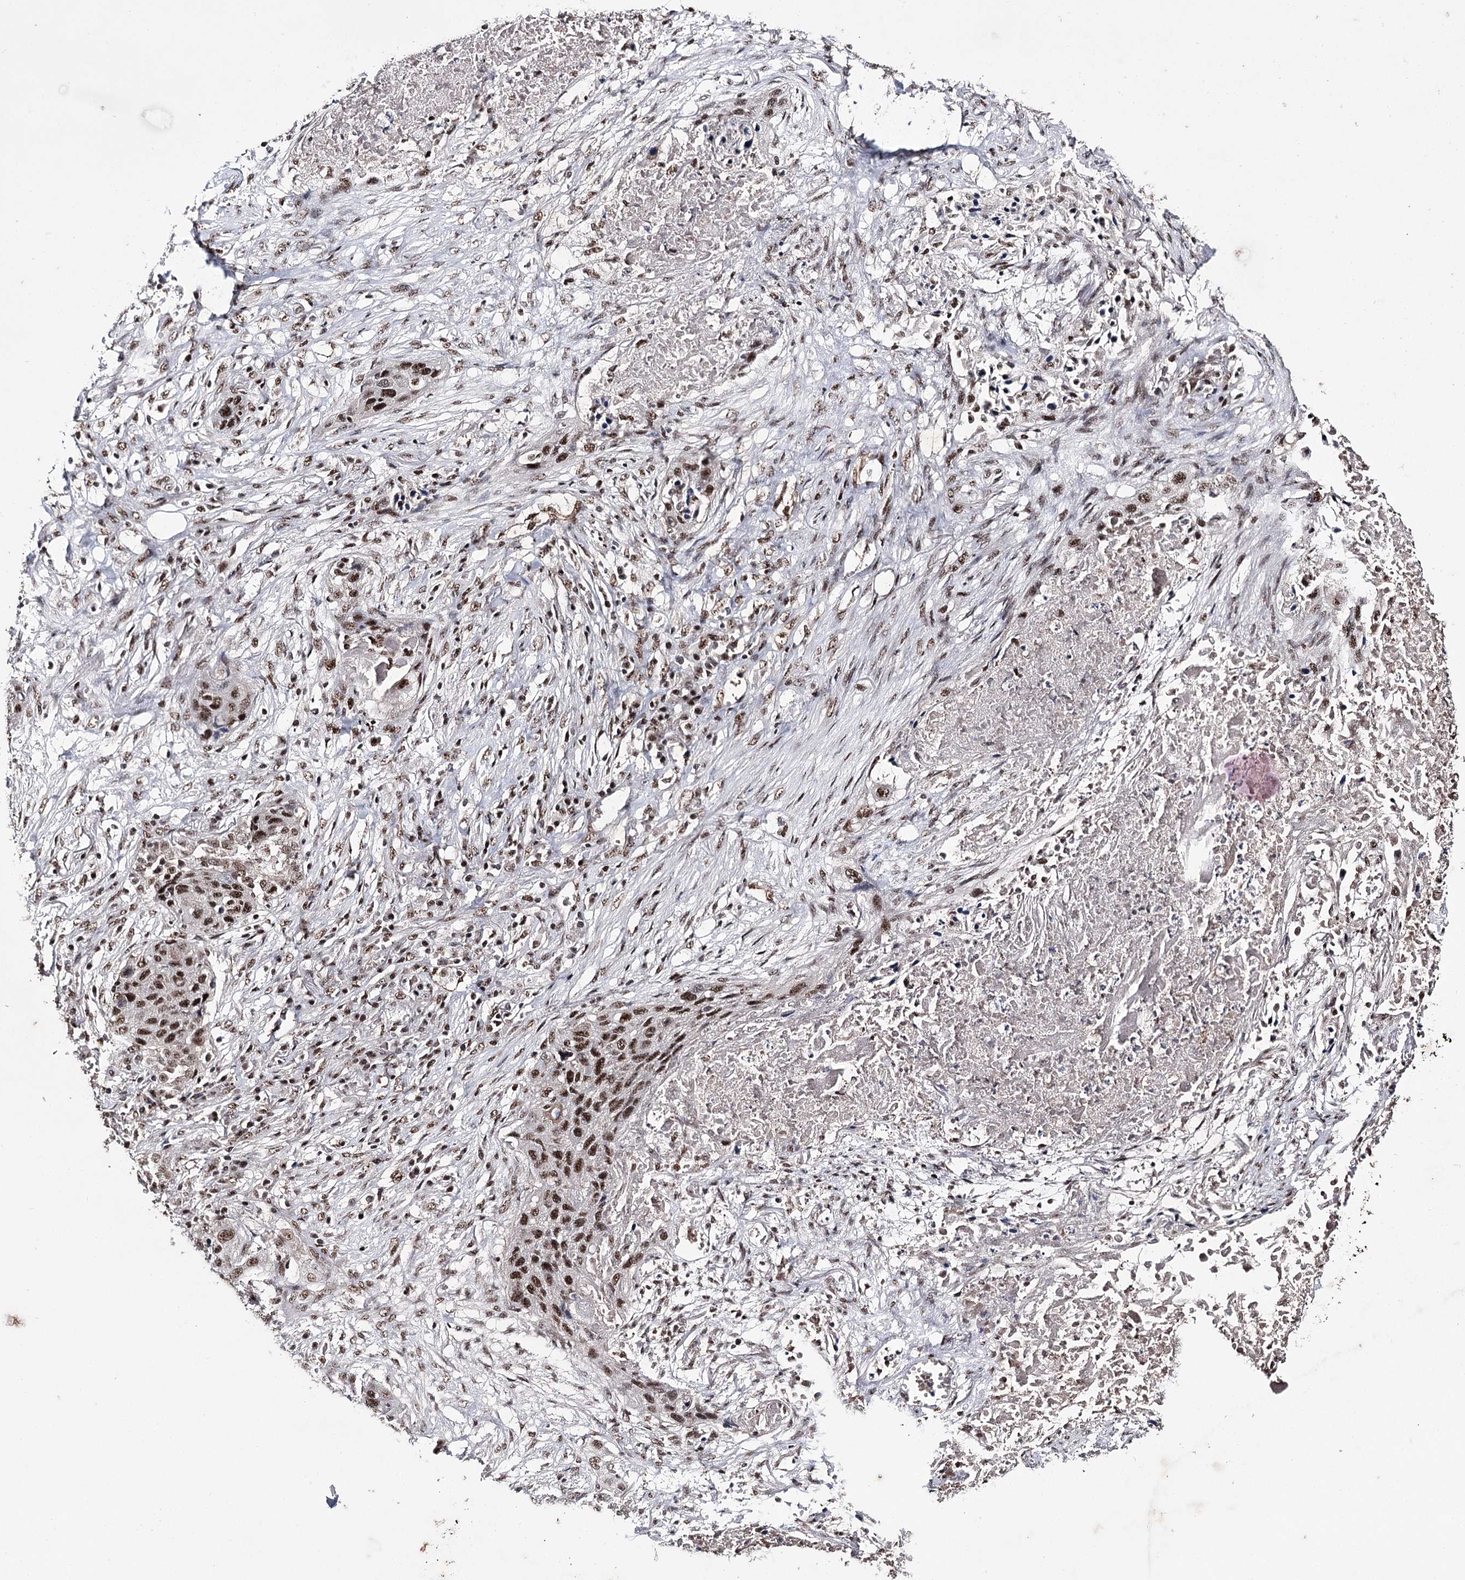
{"staining": {"intensity": "strong", "quantity": ">75%", "location": "nuclear"}, "tissue": "lung cancer", "cell_type": "Tumor cells", "image_type": "cancer", "snomed": [{"axis": "morphology", "description": "Squamous cell carcinoma, NOS"}, {"axis": "topography", "description": "Lung"}], "caption": "Immunohistochemical staining of human lung squamous cell carcinoma shows strong nuclear protein expression in approximately >75% of tumor cells.", "gene": "PRPF40A", "patient": {"sex": "female", "age": 63}}